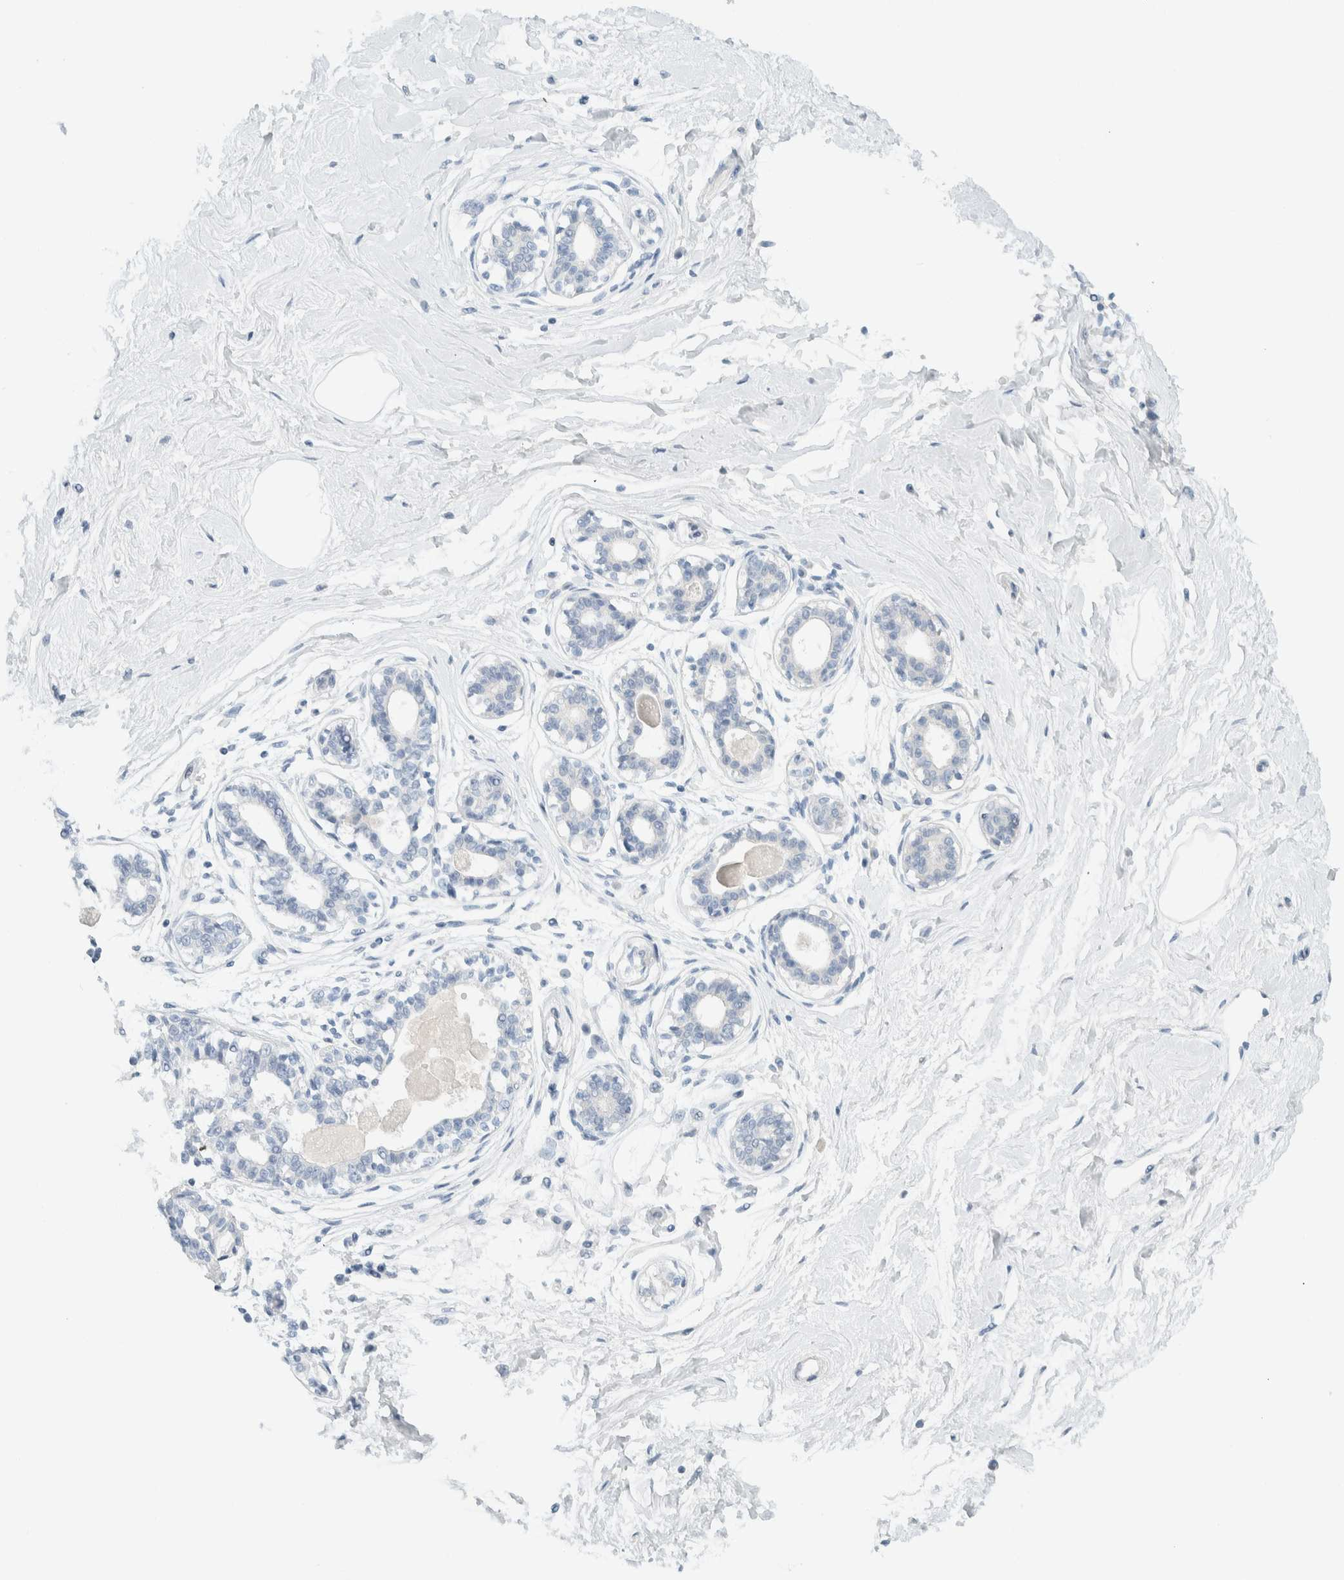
{"staining": {"intensity": "negative", "quantity": "none", "location": "none"}, "tissue": "breast", "cell_type": "Adipocytes", "image_type": "normal", "snomed": [{"axis": "morphology", "description": "Normal tissue, NOS"}, {"axis": "topography", "description": "Breast"}], "caption": "Immunohistochemistry (IHC) micrograph of unremarkable breast: human breast stained with DAB shows no significant protein staining in adipocytes.", "gene": "ALOX12B", "patient": {"sex": "female", "age": 45}}